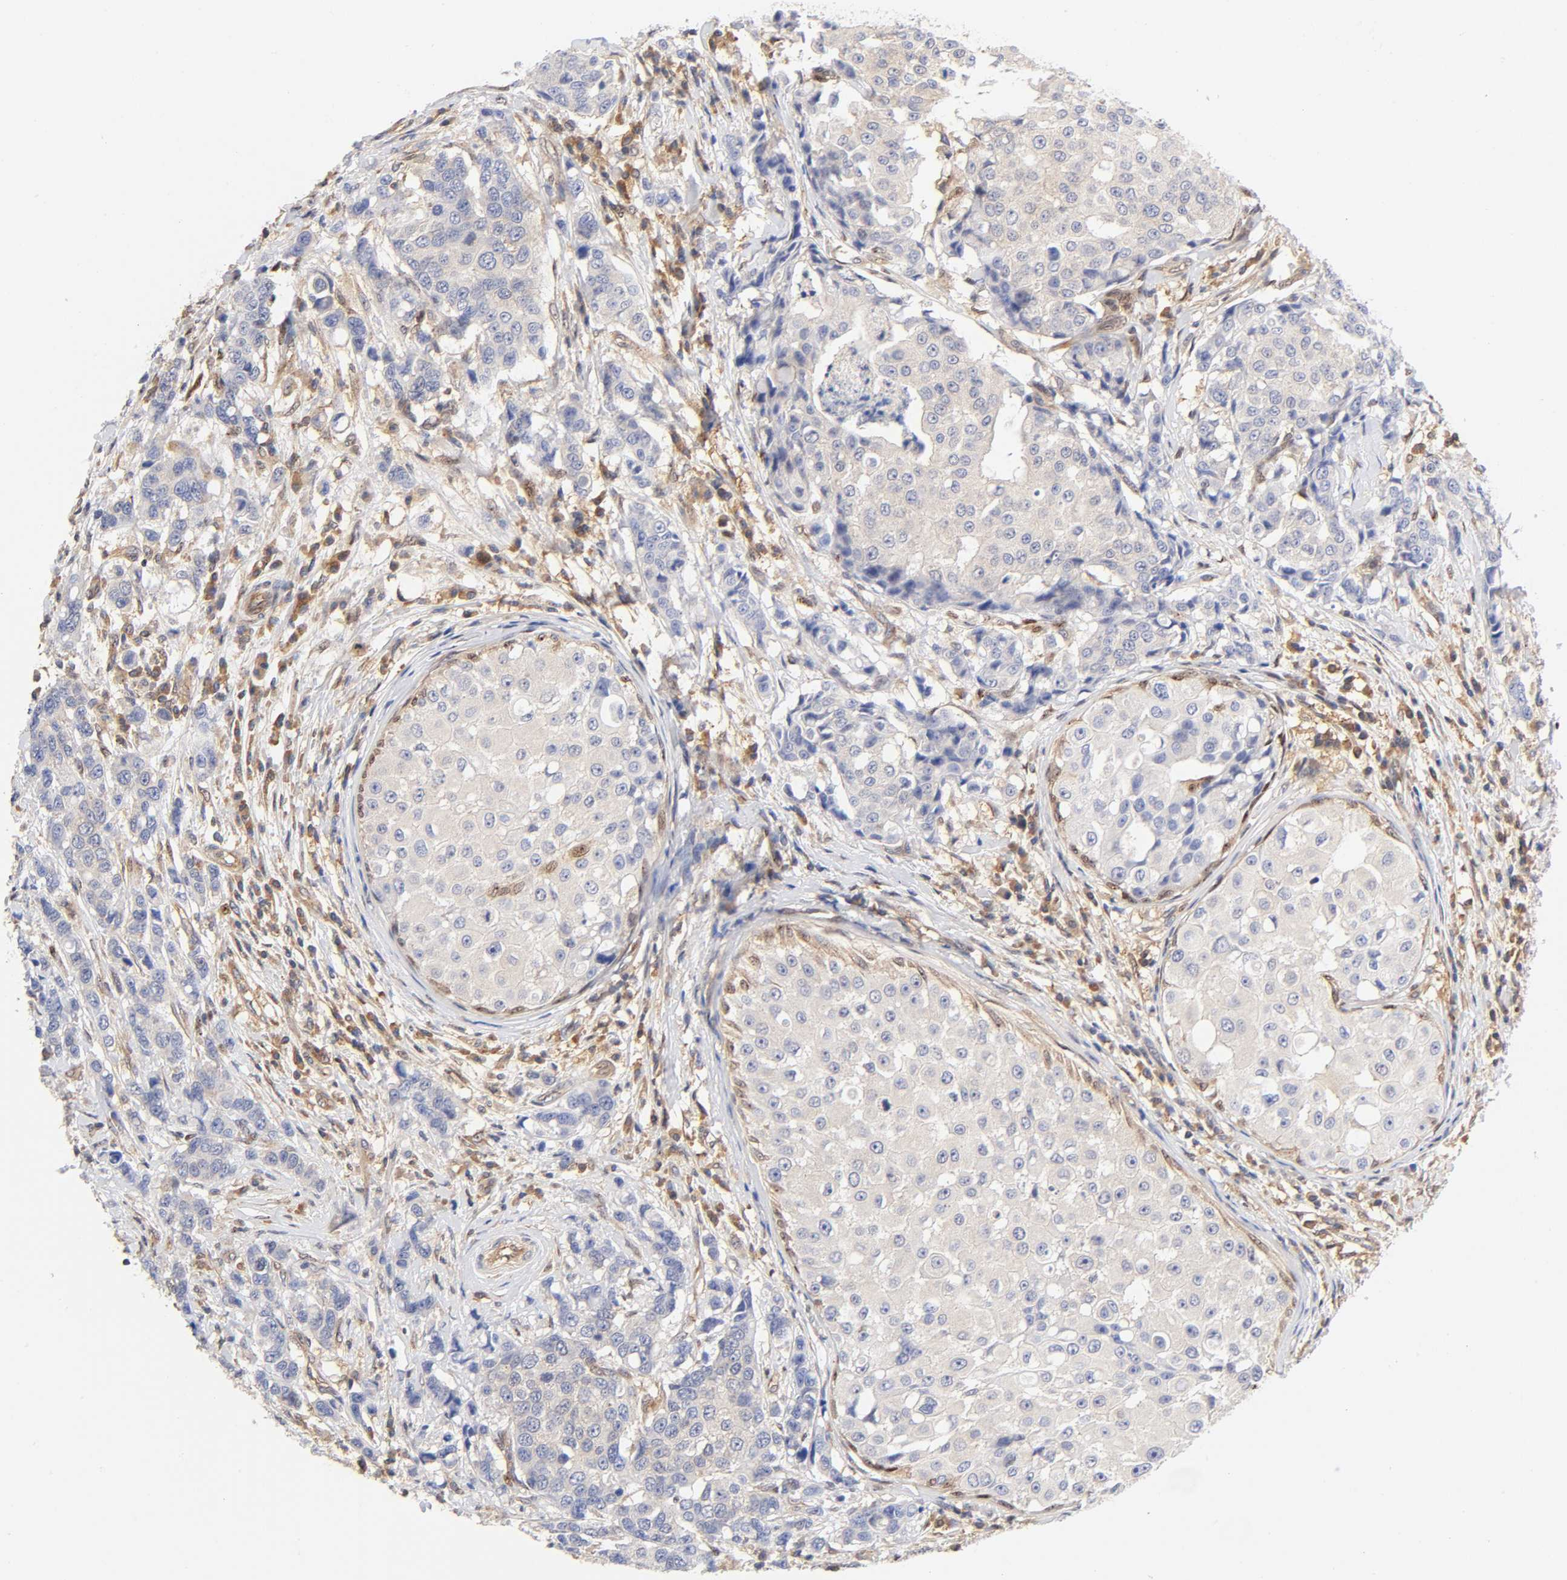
{"staining": {"intensity": "negative", "quantity": "none", "location": "none"}, "tissue": "breast cancer", "cell_type": "Tumor cells", "image_type": "cancer", "snomed": [{"axis": "morphology", "description": "Duct carcinoma"}, {"axis": "topography", "description": "Breast"}], "caption": "Tumor cells show no significant protein expression in intraductal carcinoma (breast).", "gene": "PAFAH1B1", "patient": {"sex": "female", "age": 27}}